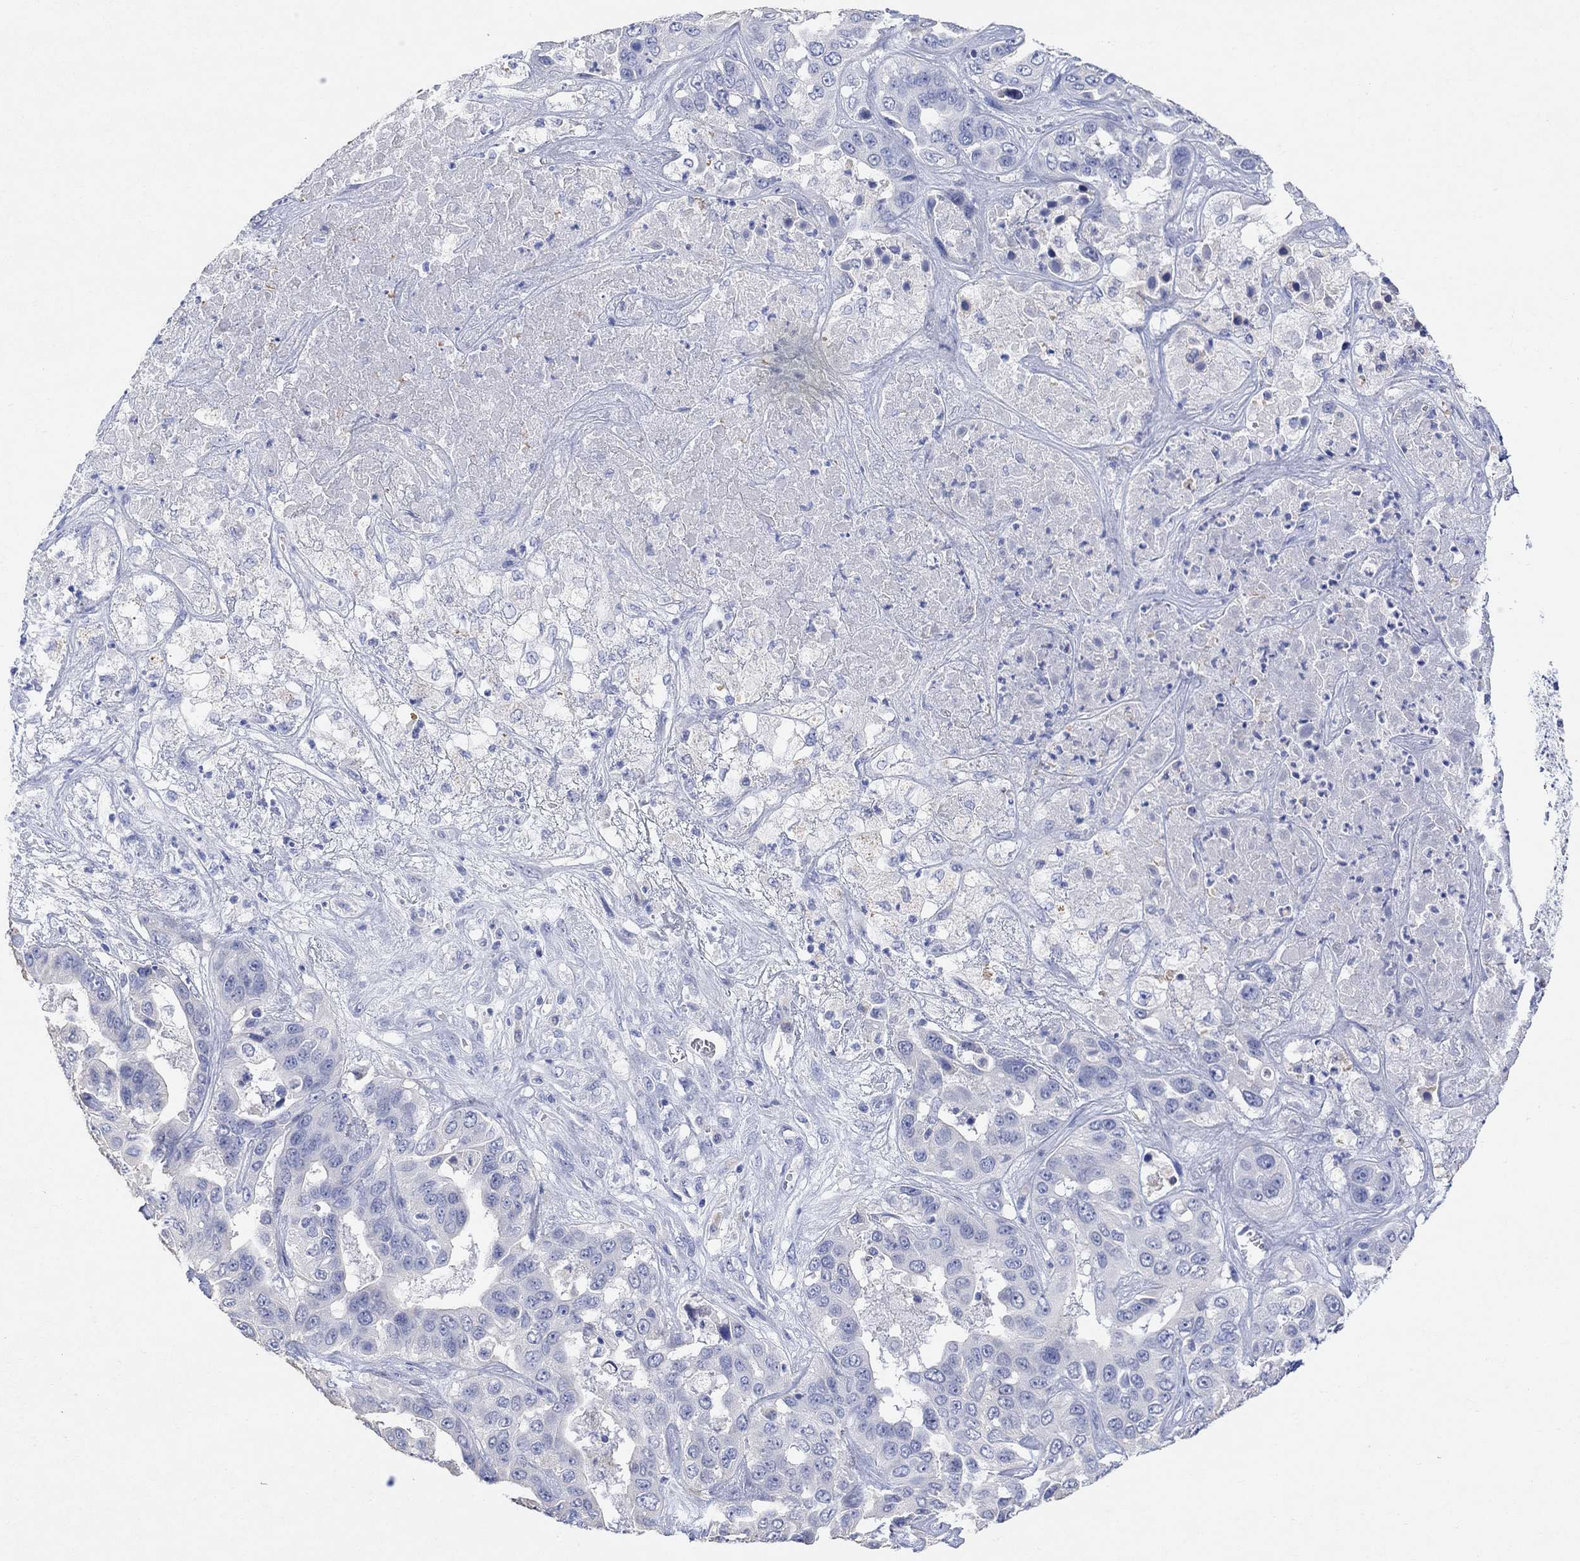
{"staining": {"intensity": "negative", "quantity": "none", "location": "none"}, "tissue": "liver cancer", "cell_type": "Tumor cells", "image_type": "cancer", "snomed": [{"axis": "morphology", "description": "Cholangiocarcinoma"}, {"axis": "topography", "description": "Liver"}], "caption": "IHC of liver cancer exhibits no expression in tumor cells.", "gene": "TYR", "patient": {"sex": "female", "age": 52}}